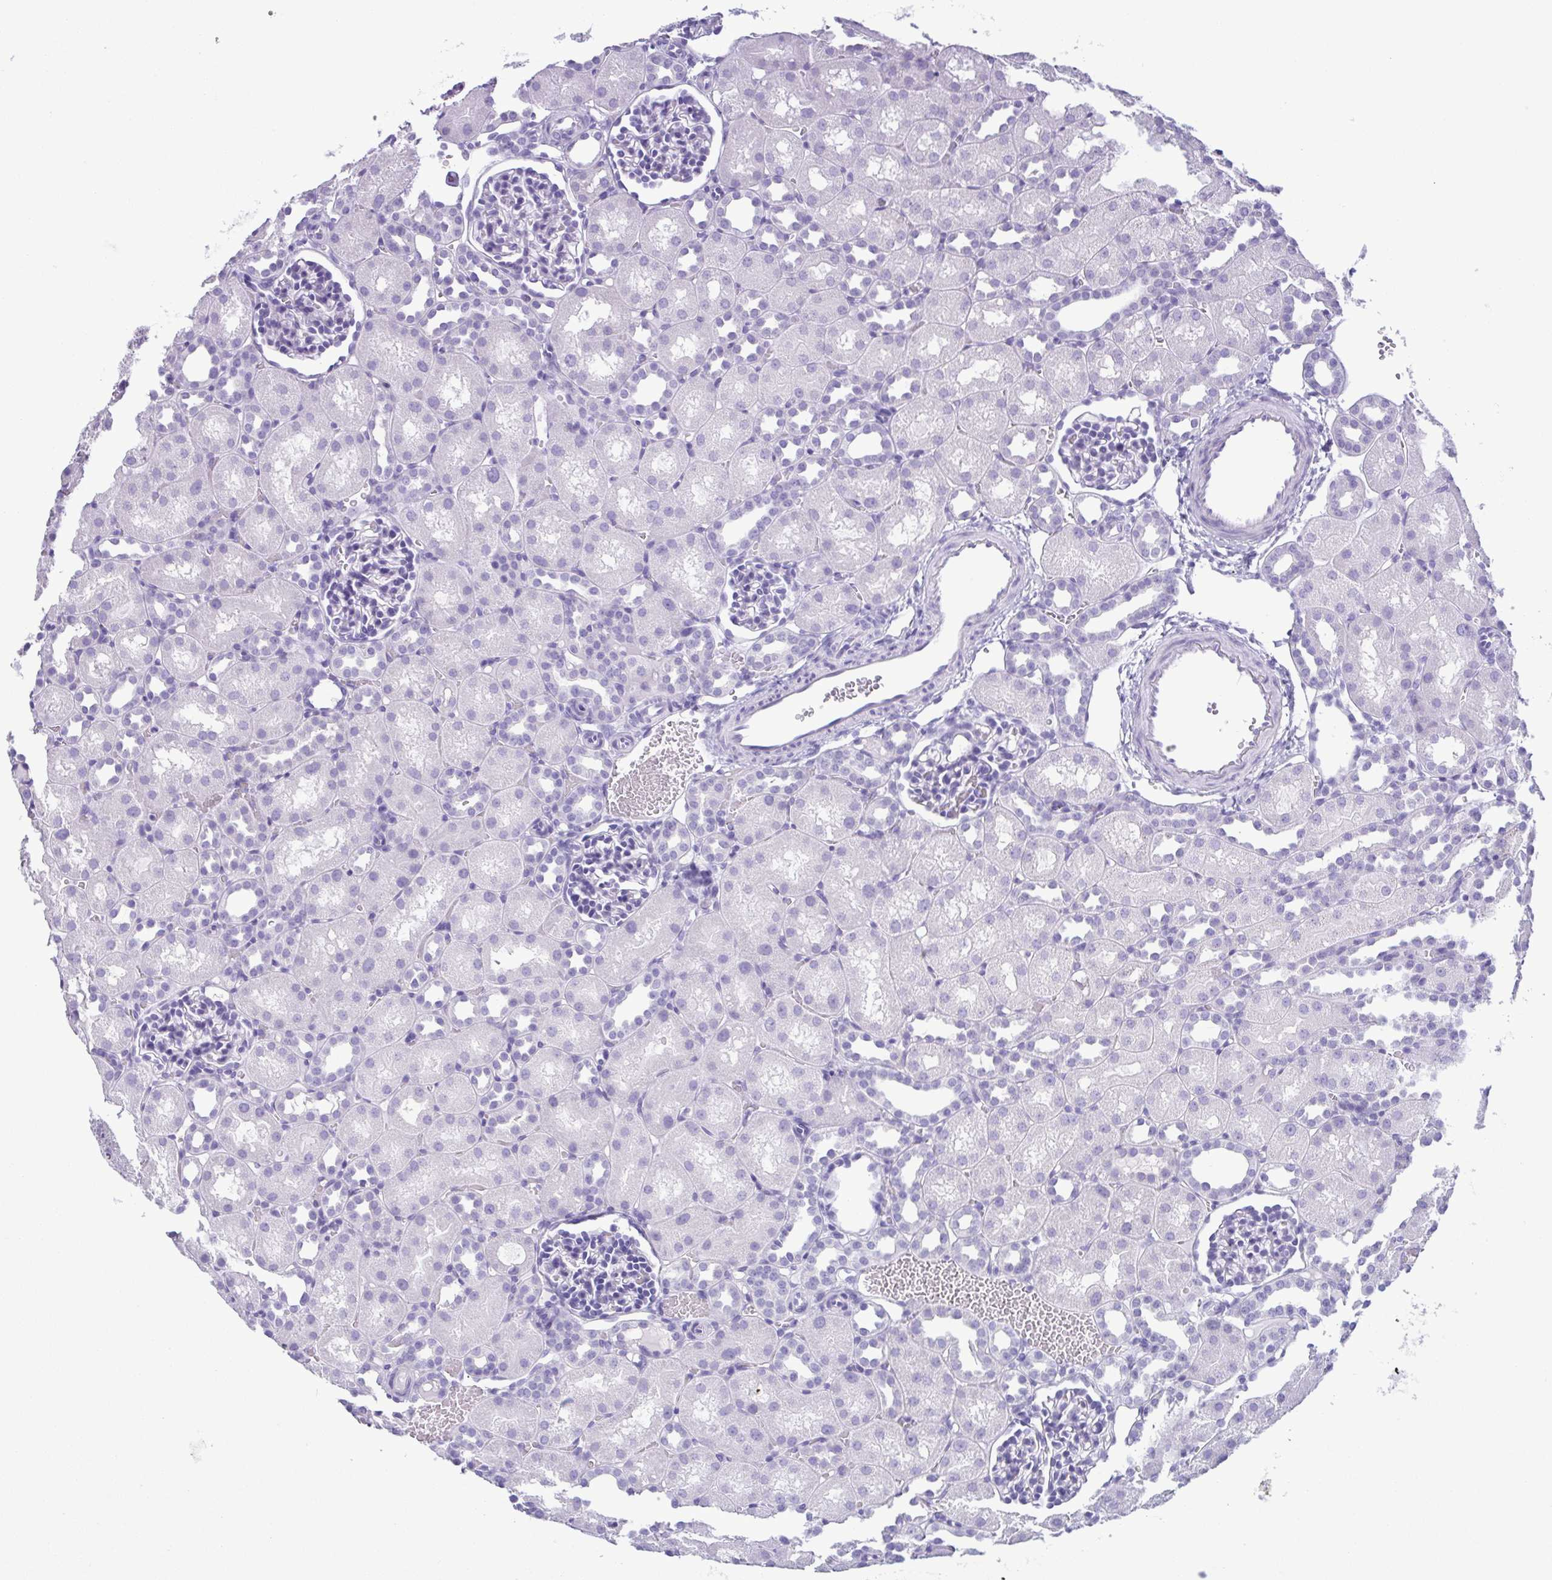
{"staining": {"intensity": "negative", "quantity": "none", "location": "none"}, "tissue": "kidney", "cell_type": "Cells in glomeruli", "image_type": "normal", "snomed": [{"axis": "morphology", "description": "Normal tissue, NOS"}, {"axis": "topography", "description": "Kidney"}], "caption": "High magnification brightfield microscopy of unremarkable kidney stained with DAB (brown) and counterstained with hematoxylin (blue): cells in glomeruli show no significant expression.", "gene": "LTF", "patient": {"sex": "male", "age": 1}}